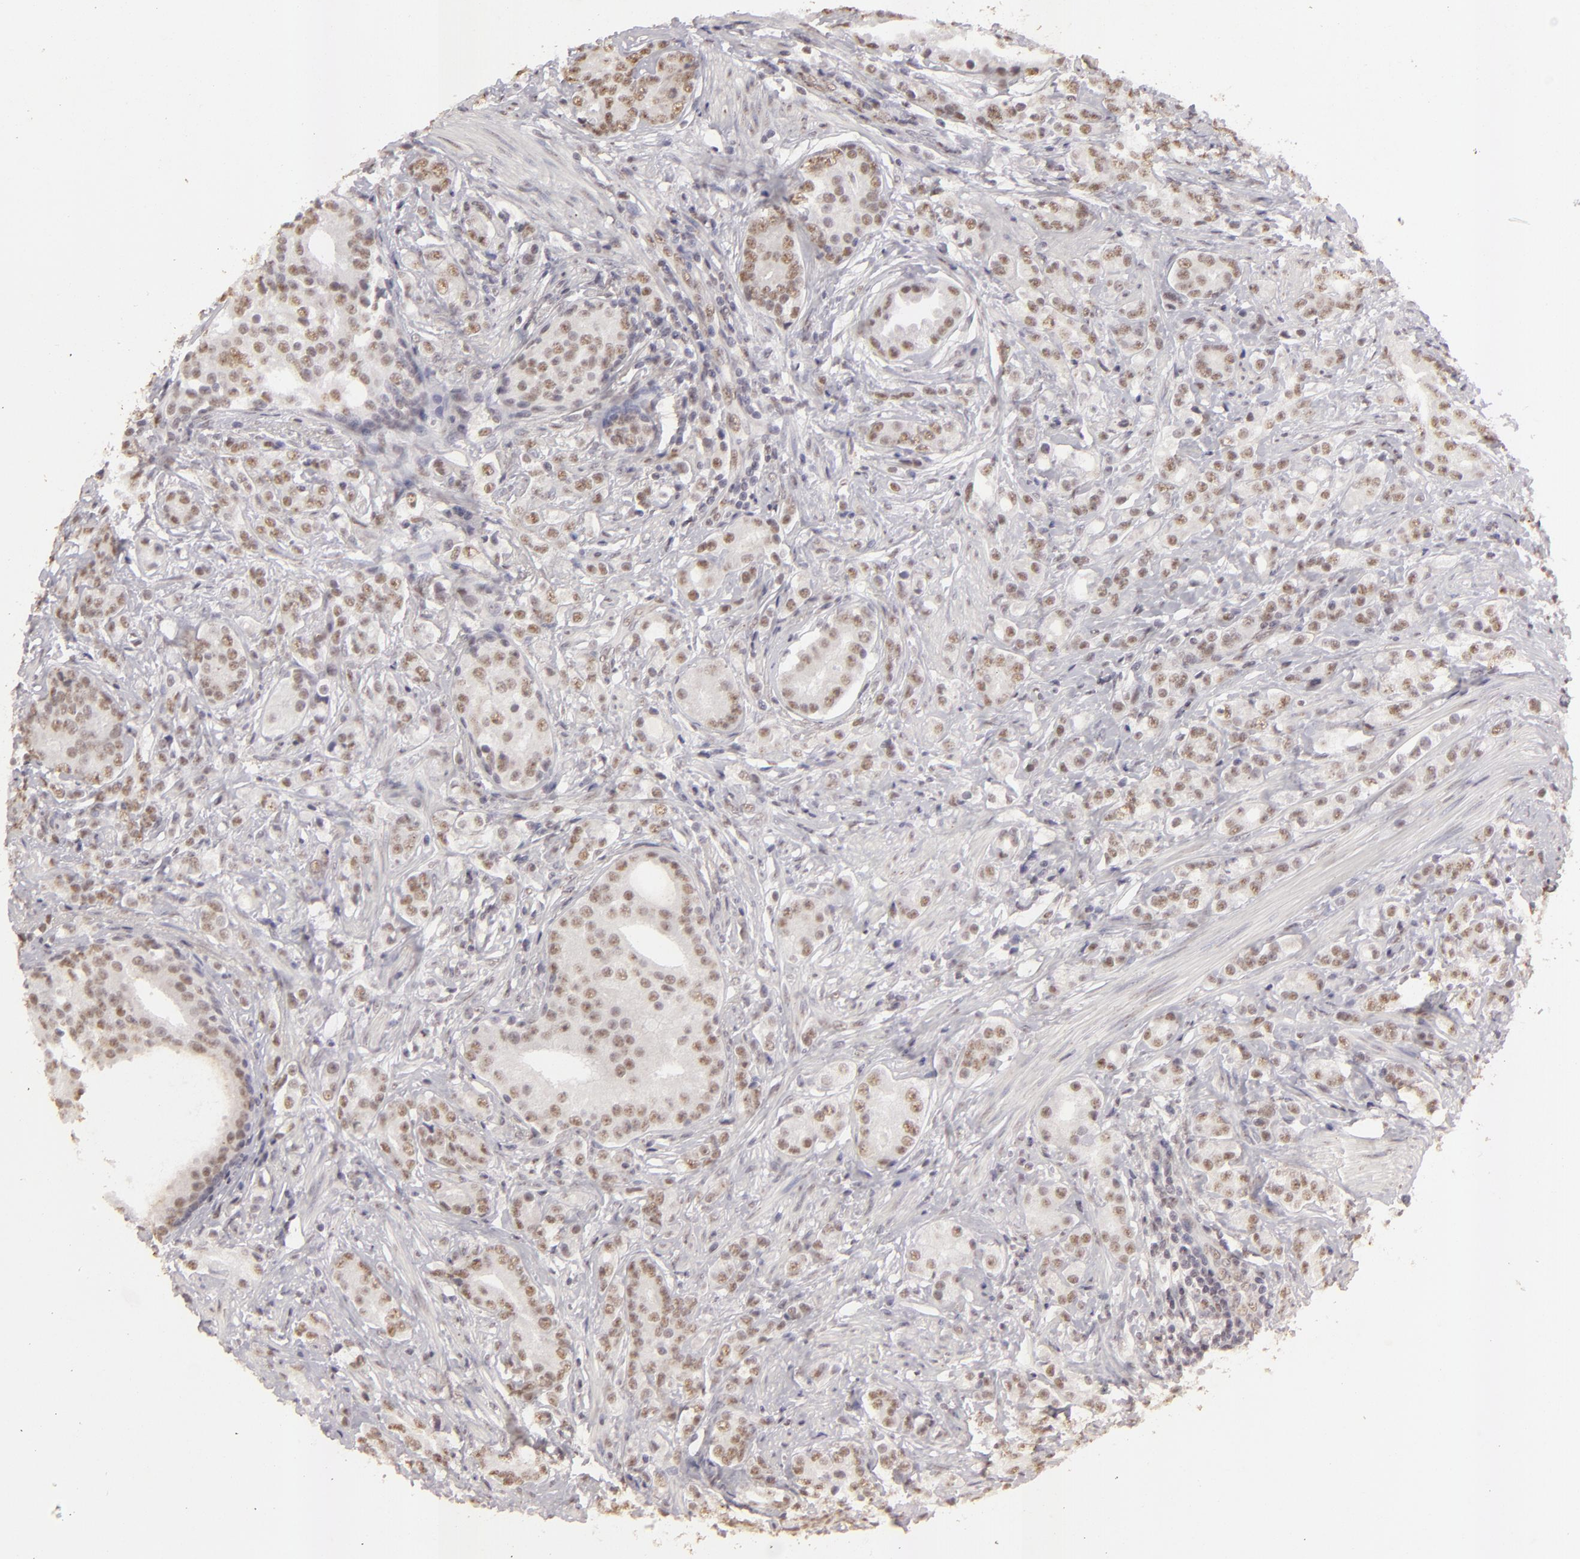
{"staining": {"intensity": "weak", "quantity": "25%-75%", "location": "nuclear"}, "tissue": "prostate cancer", "cell_type": "Tumor cells", "image_type": "cancer", "snomed": [{"axis": "morphology", "description": "Adenocarcinoma, Medium grade"}, {"axis": "topography", "description": "Prostate"}], "caption": "Tumor cells reveal weak nuclear staining in approximately 25%-75% of cells in prostate medium-grade adenocarcinoma.", "gene": "CBX3", "patient": {"sex": "male", "age": 59}}